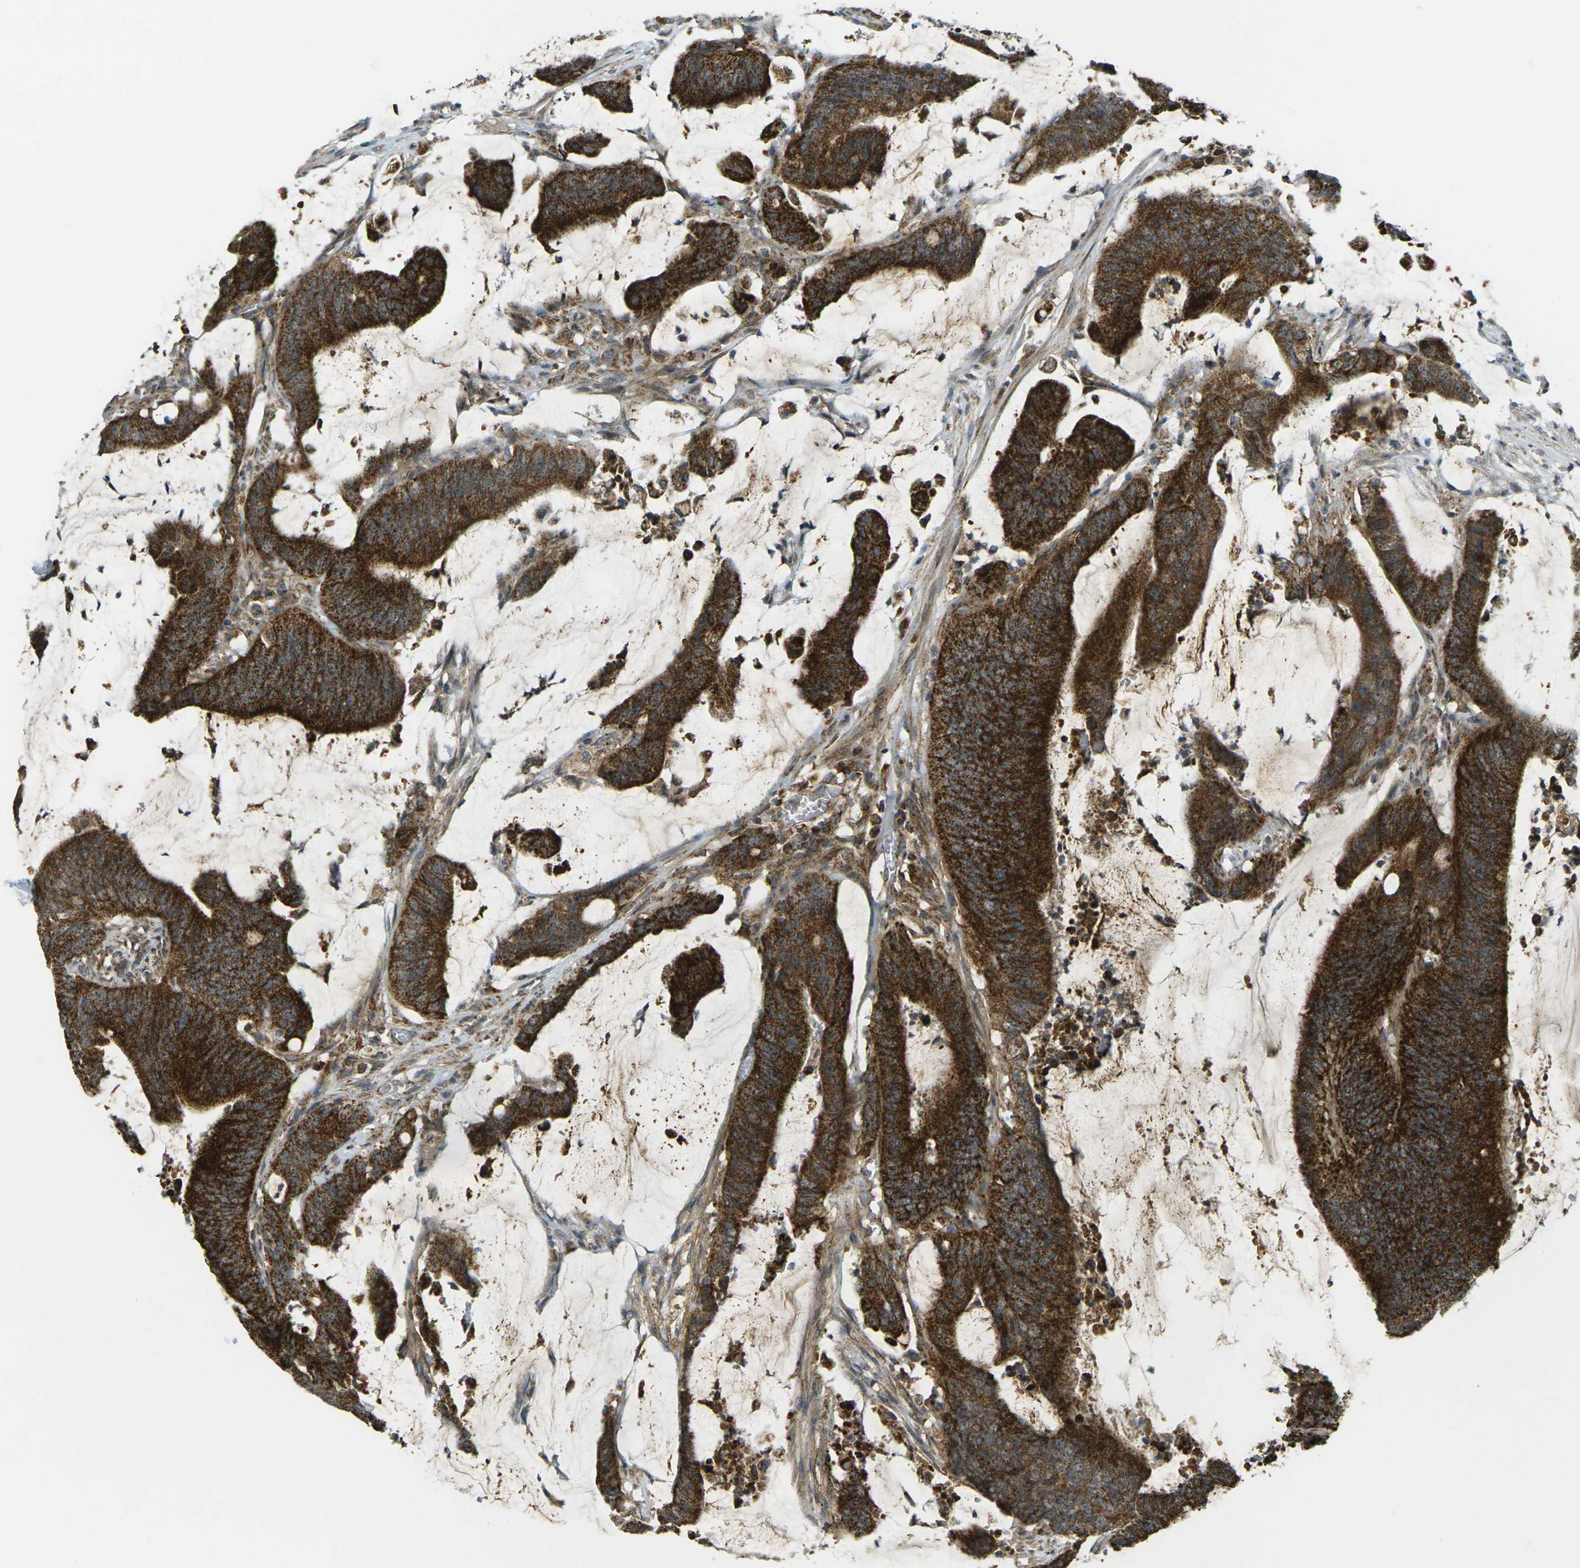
{"staining": {"intensity": "strong", "quantity": ">75%", "location": "cytoplasmic/membranous"}, "tissue": "colorectal cancer", "cell_type": "Tumor cells", "image_type": "cancer", "snomed": [{"axis": "morphology", "description": "Adenocarcinoma, NOS"}, {"axis": "topography", "description": "Rectum"}], "caption": "Immunohistochemistry of adenocarcinoma (colorectal) demonstrates high levels of strong cytoplasmic/membranous expression in about >75% of tumor cells.", "gene": "IGF1R", "patient": {"sex": "female", "age": 66}}